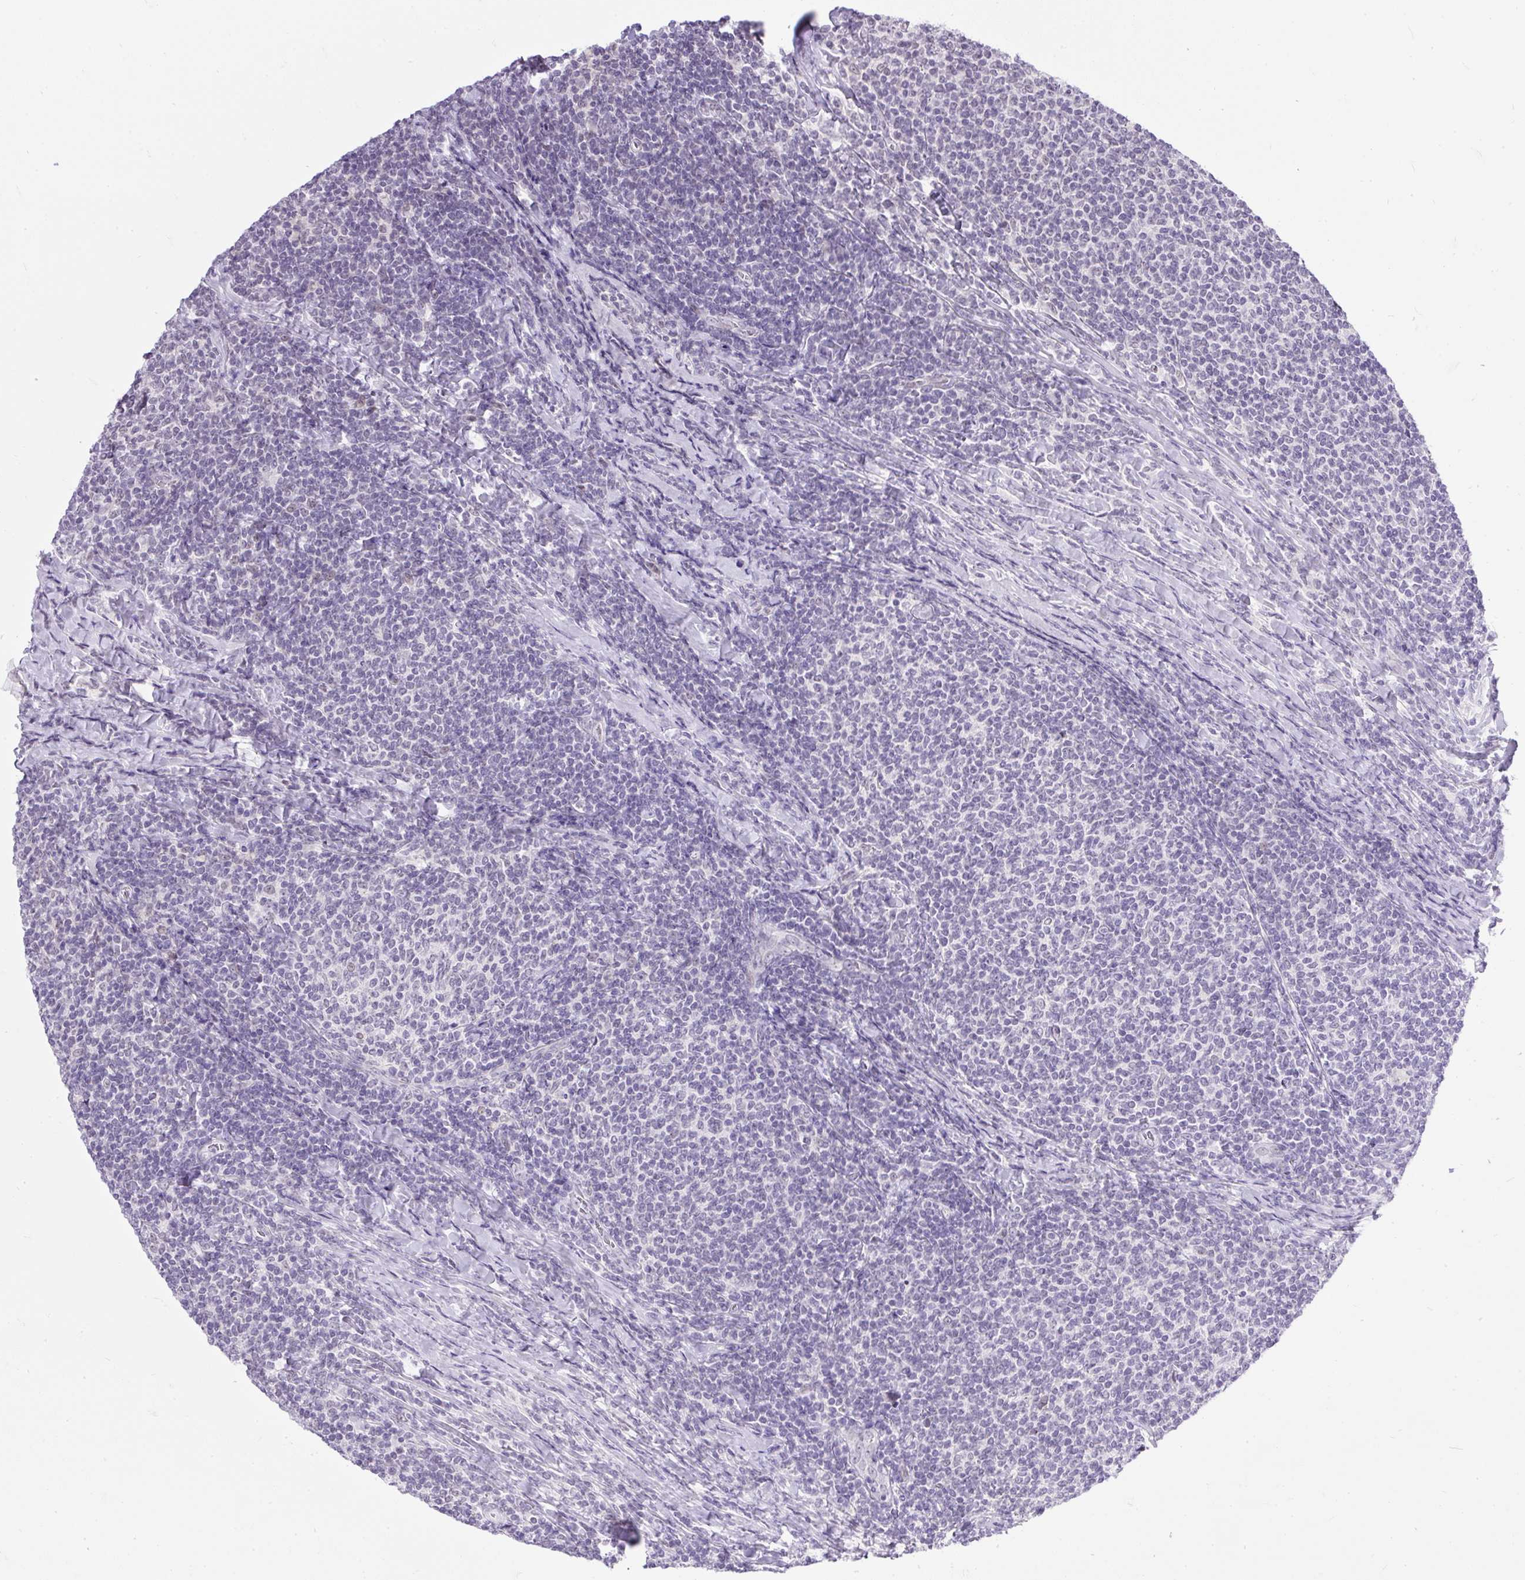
{"staining": {"intensity": "negative", "quantity": "none", "location": "none"}, "tissue": "lymphoma", "cell_type": "Tumor cells", "image_type": "cancer", "snomed": [{"axis": "morphology", "description": "Malignant lymphoma, non-Hodgkin's type, Low grade"}, {"axis": "topography", "description": "Lymph node"}], "caption": "Micrograph shows no protein positivity in tumor cells of low-grade malignant lymphoma, non-Hodgkin's type tissue.", "gene": "WNT10B", "patient": {"sex": "male", "age": 52}}